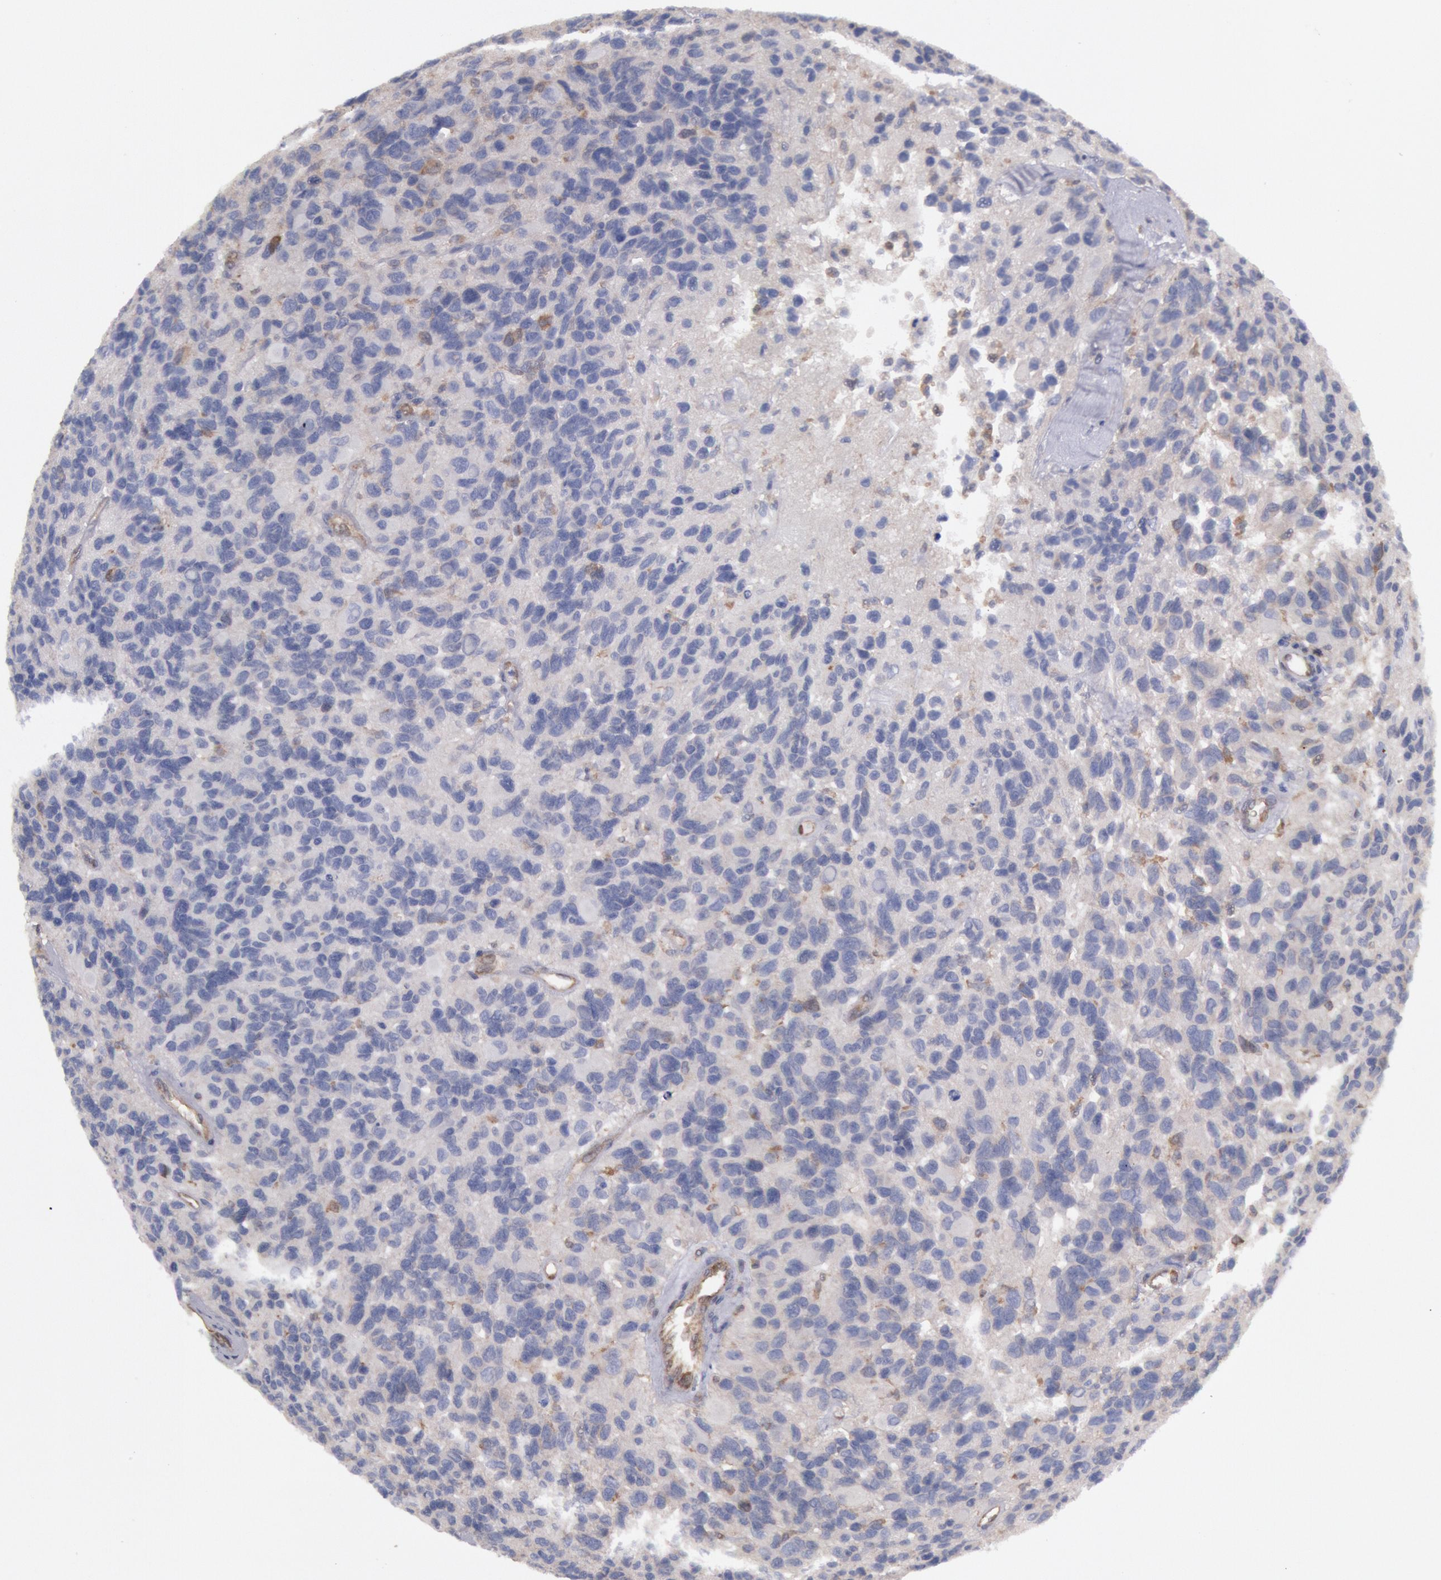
{"staining": {"intensity": "weak", "quantity": "<25%", "location": "cytoplasmic/membranous"}, "tissue": "glioma", "cell_type": "Tumor cells", "image_type": "cancer", "snomed": [{"axis": "morphology", "description": "Glioma, malignant, High grade"}, {"axis": "topography", "description": "Brain"}], "caption": "High power microscopy photomicrograph of an immunohistochemistry histopathology image of malignant glioma (high-grade), revealing no significant expression in tumor cells. (DAB (3,3'-diaminobenzidine) immunohistochemistry (IHC), high magnification).", "gene": "CCDC50", "patient": {"sex": "male", "age": 77}}